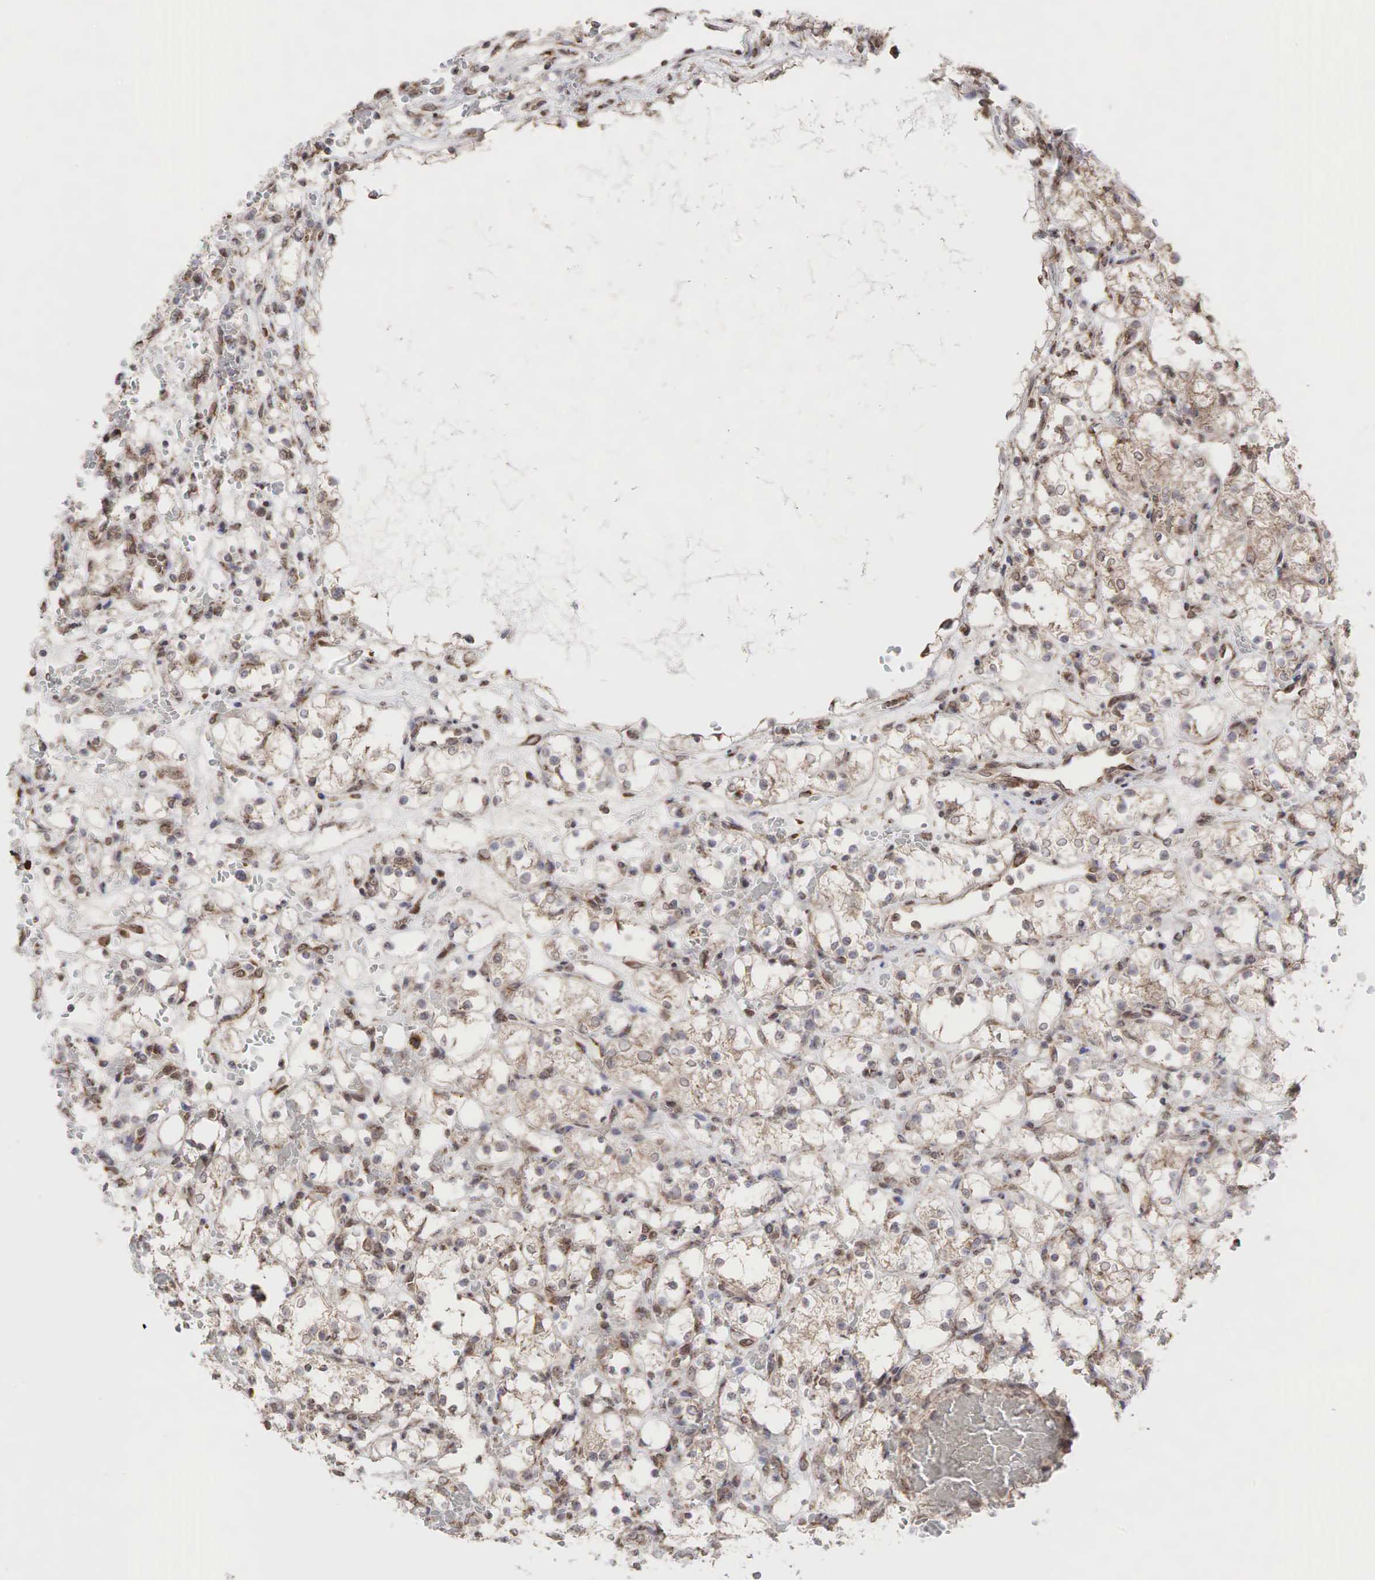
{"staining": {"intensity": "weak", "quantity": ">75%", "location": "cytoplasmic/membranous"}, "tissue": "renal cancer", "cell_type": "Tumor cells", "image_type": "cancer", "snomed": [{"axis": "morphology", "description": "Adenocarcinoma, NOS"}, {"axis": "topography", "description": "Kidney"}], "caption": "Weak cytoplasmic/membranous protein staining is identified in approximately >75% of tumor cells in adenocarcinoma (renal).", "gene": "PABPC5", "patient": {"sex": "female", "age": 60}}